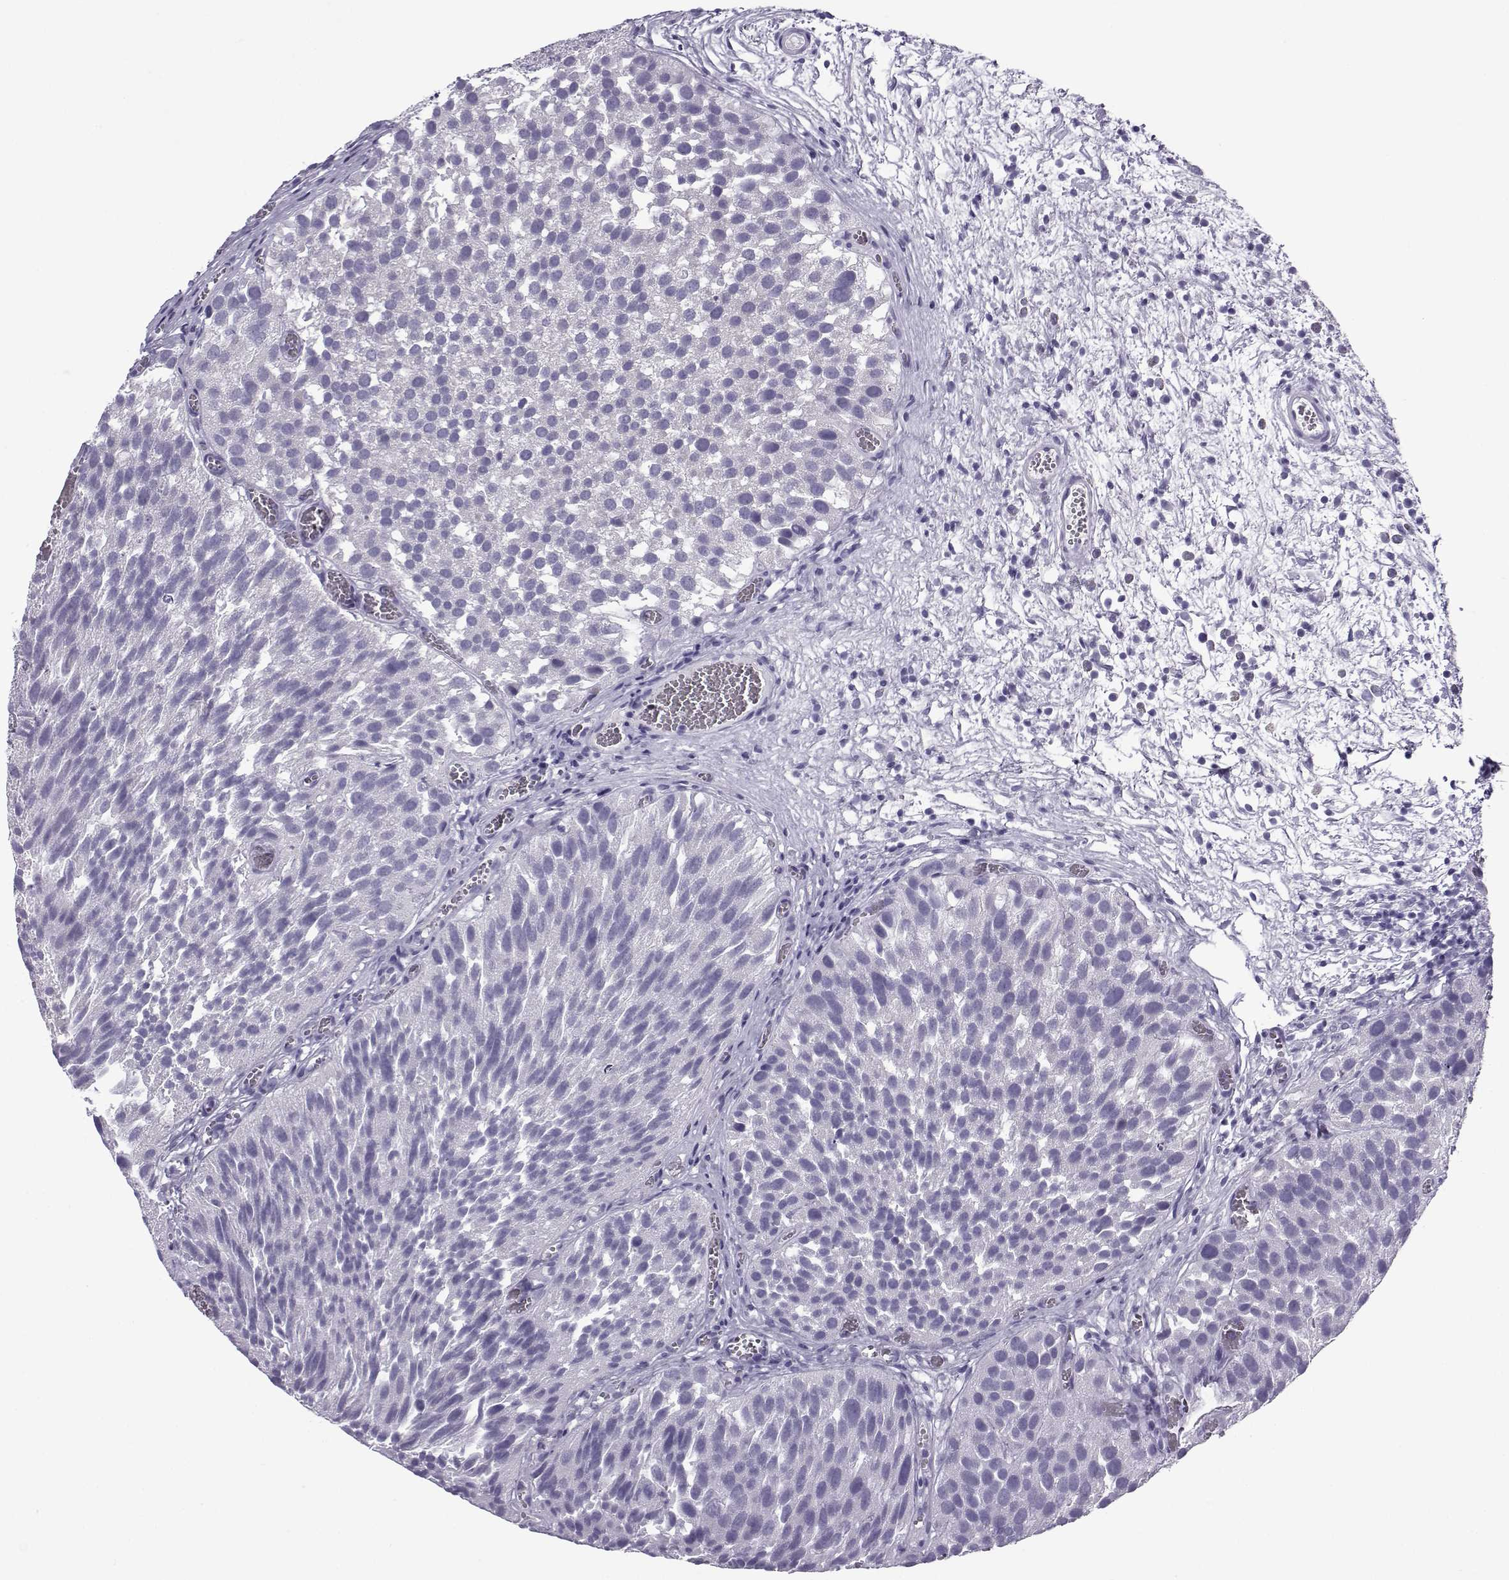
{"staining": {"intensity": "negative", "quantity": "none", "location": "none"}, "tissue": "urothelial cancer", "cell_type": "Tumor cells", "image_type": "cancer", "snomed": [{"axis": "morphology", "description": "Urothelial carcinoma, Low grade"}, {"axis": "topography", "description": "Urinary bladder"}], "caption": "The photomicrograph shows no significant expression in tumor cells of low-grade urothelial carcinoma. (IHC, brightfield microscopy, high magnification).", "gene": "OIP5", "patient": {"sex": "female", "age": 69}}